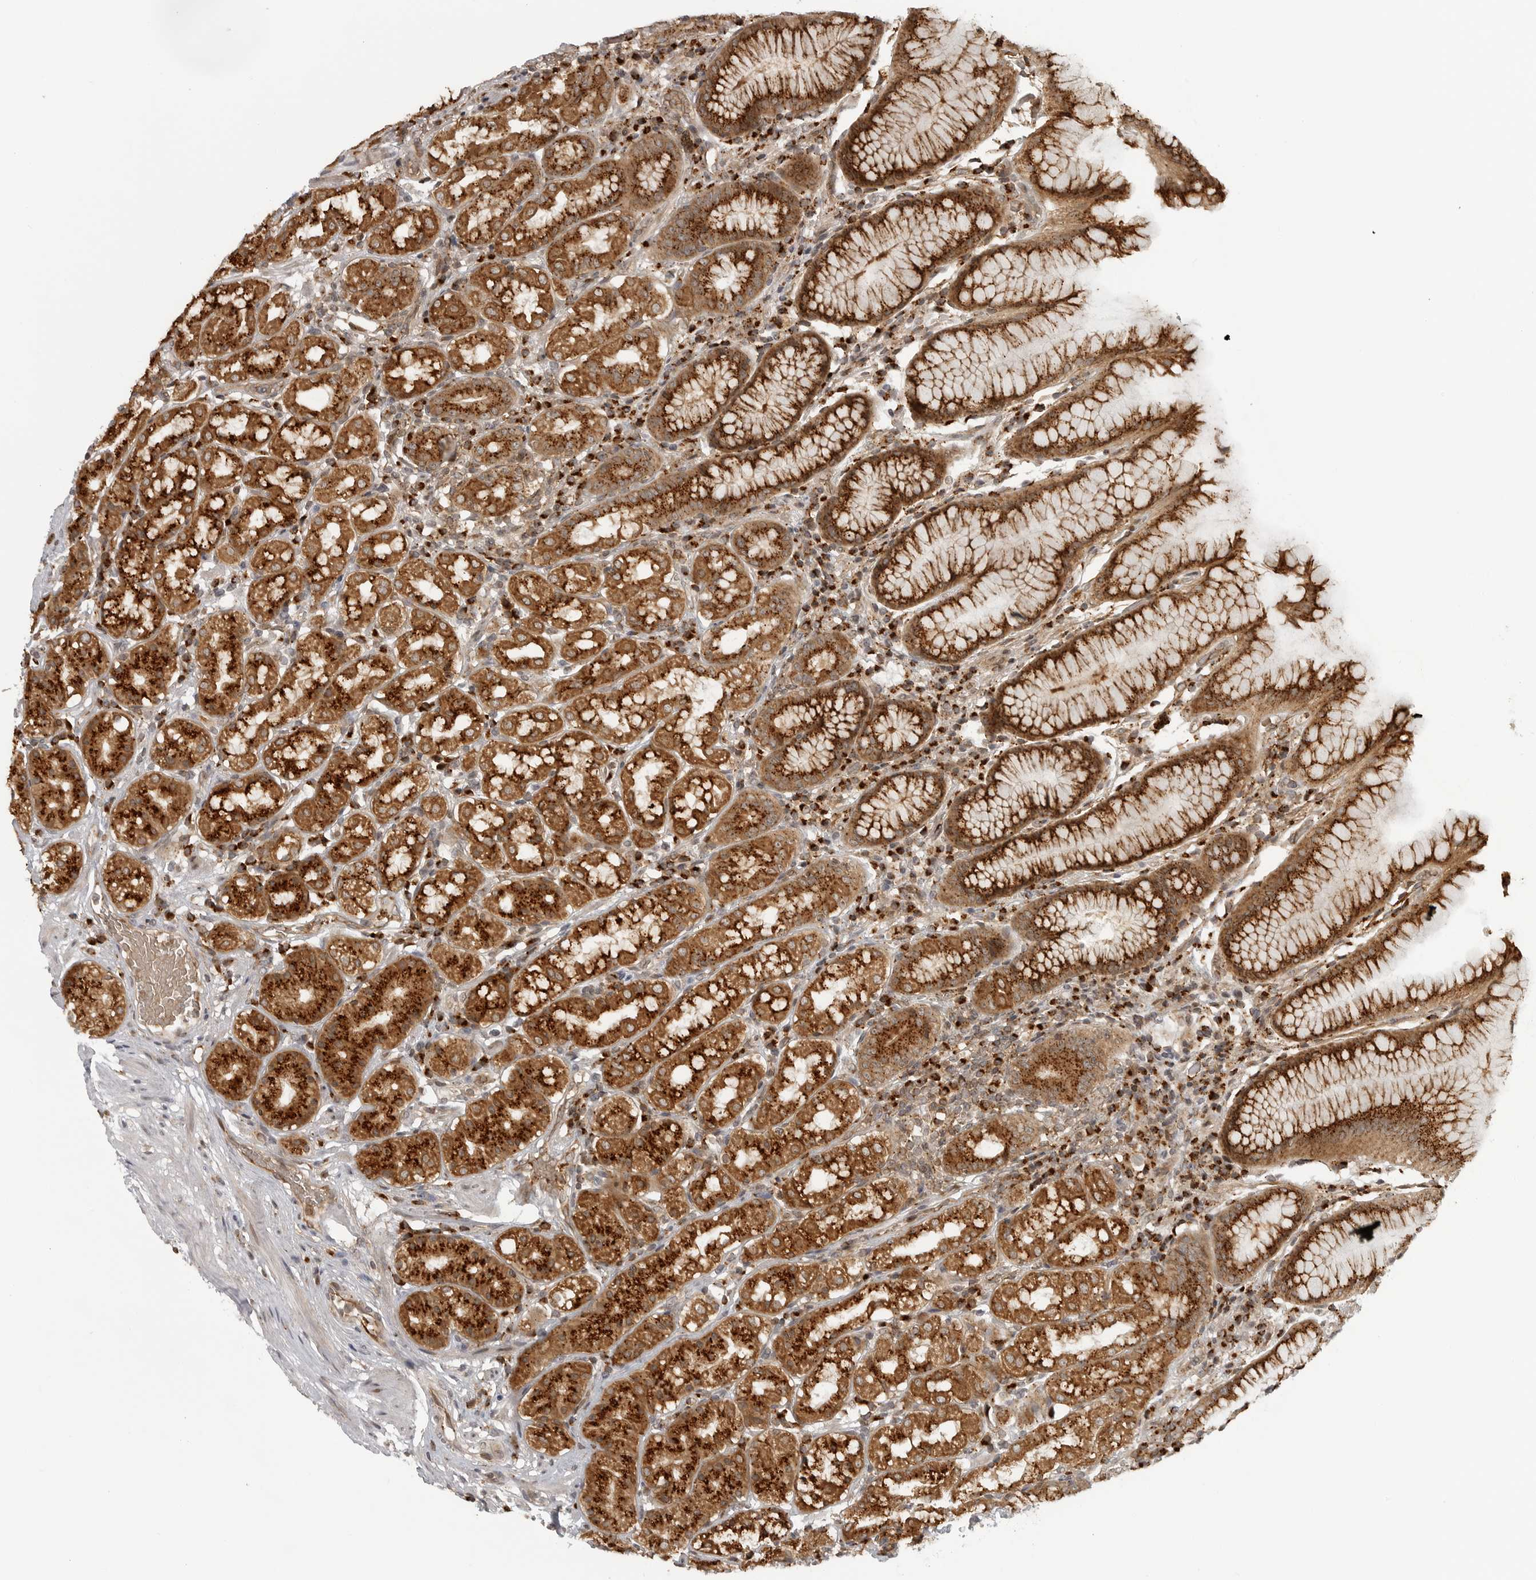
{"staining": {"intensity": "strong", "quantity": ">75%", "location": "cytoplasmic/membranous"}, "tissue": "stomach", "cell_type": "Glandular cells", "image_type": "normal", "snomed": [{"axis": "morphology", "description": "Normal tissue, NOS"}, {"axis": "topography", "description": "Stomach, lower"}], "caption": "Strong cytoplasmic/membranous protein positivity is appreciated in approximately >75% of glandular cells in stomach.", "gene": "COPA", "patient": {"sex": "female", "age": 56}}